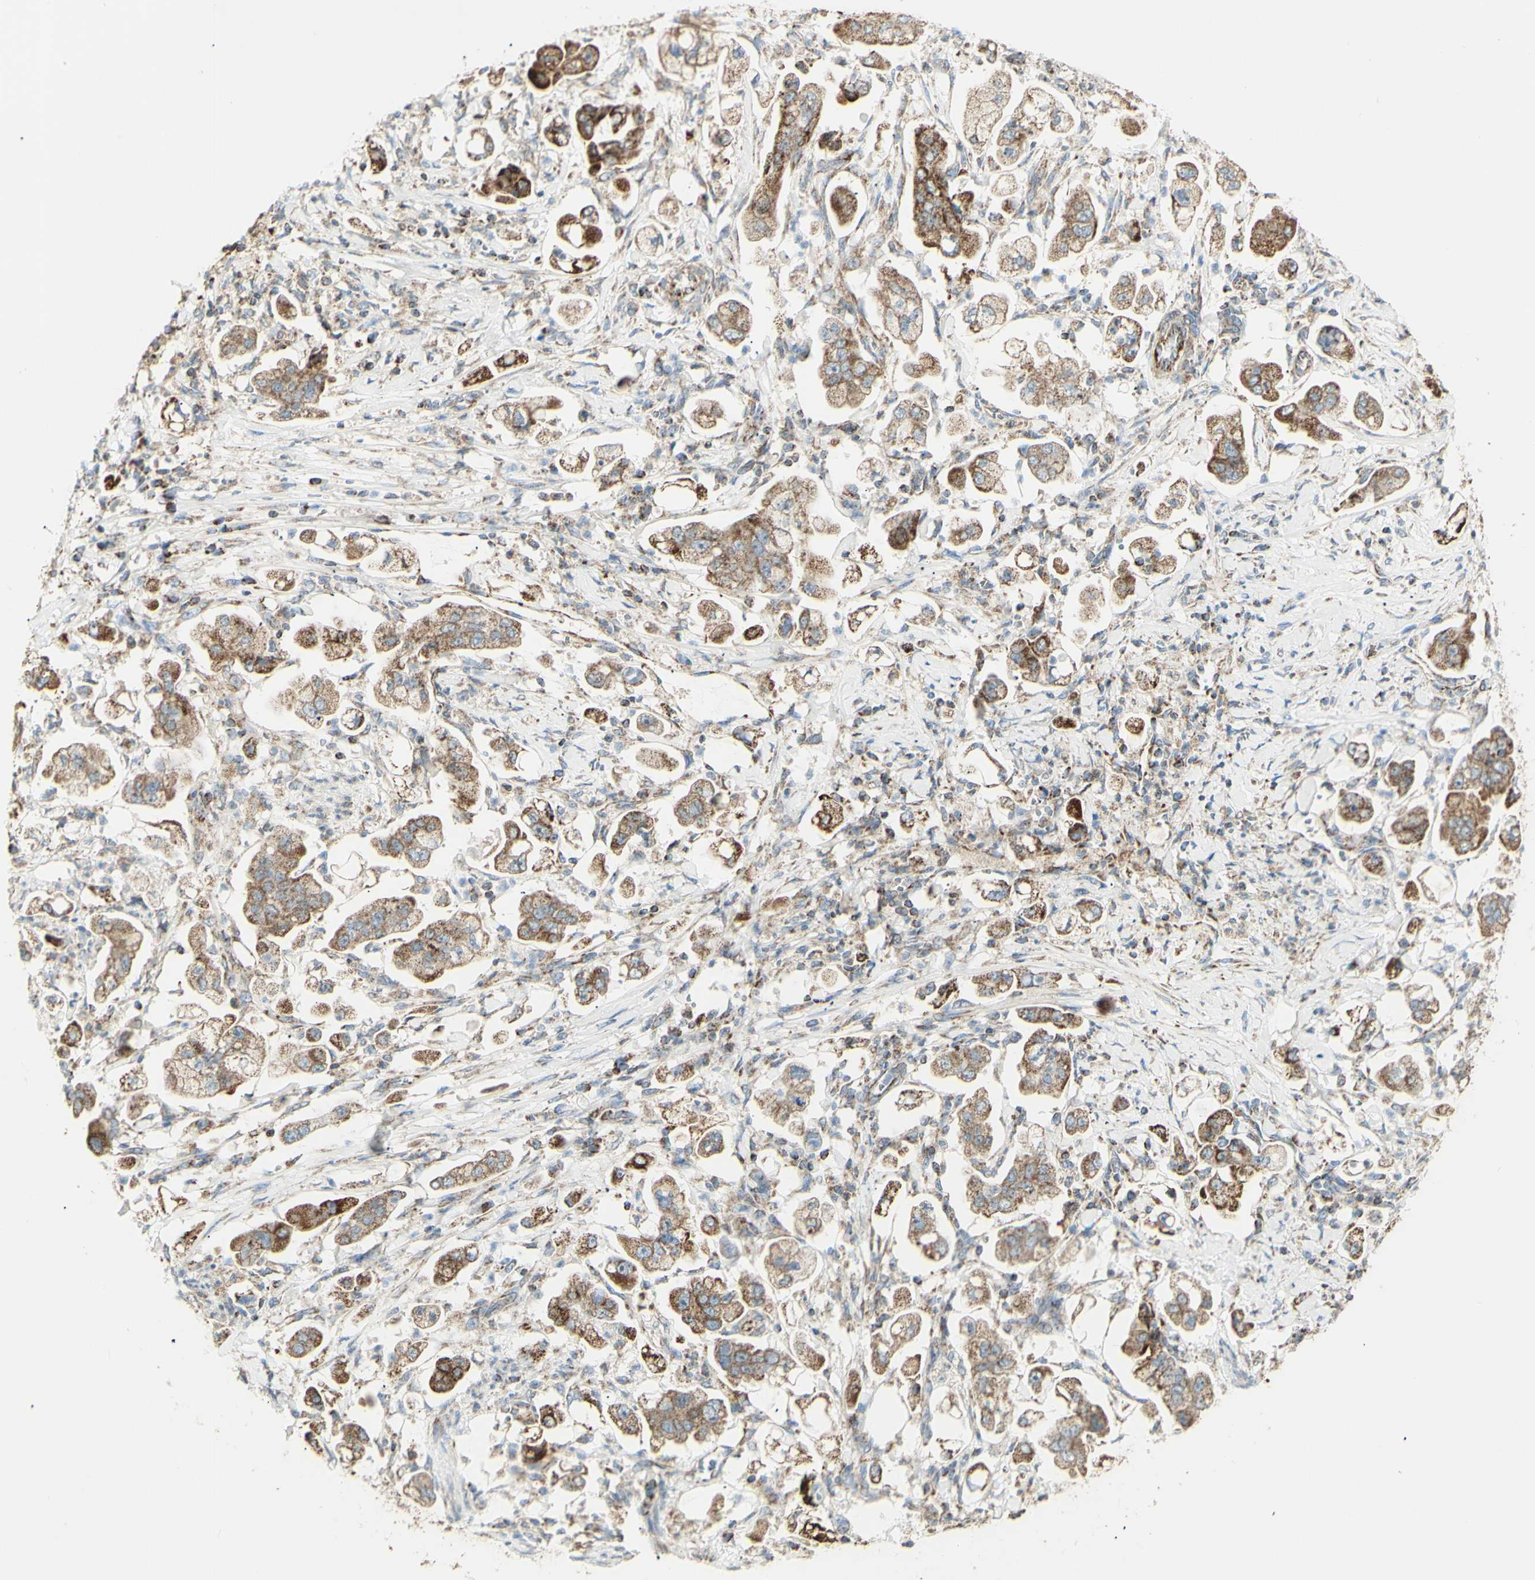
{"staining": {"intensity": "moderate", "quantity": ">75%", "location": "cytoplasmic/membranous"}, "tissue": "stomach cancer", "cell_type": "Tumor cells", "image_type": "cancer", "snomed": [{"axis": "morphology", "description": "Adenocarcinoma, NOS"}, {"axis": "topography", "description": "Stomach"}], "caption": "Immunohistochemistry (IHC) histopathology image of adenocarcinoma (stomach) stained for a protein (brown), which displays medium levels of moderate cytoplasmic/membranous expression in about >75% of tumor cells.", "gene": "LETM1", "patient": {"sex": "male", "age": 62}}